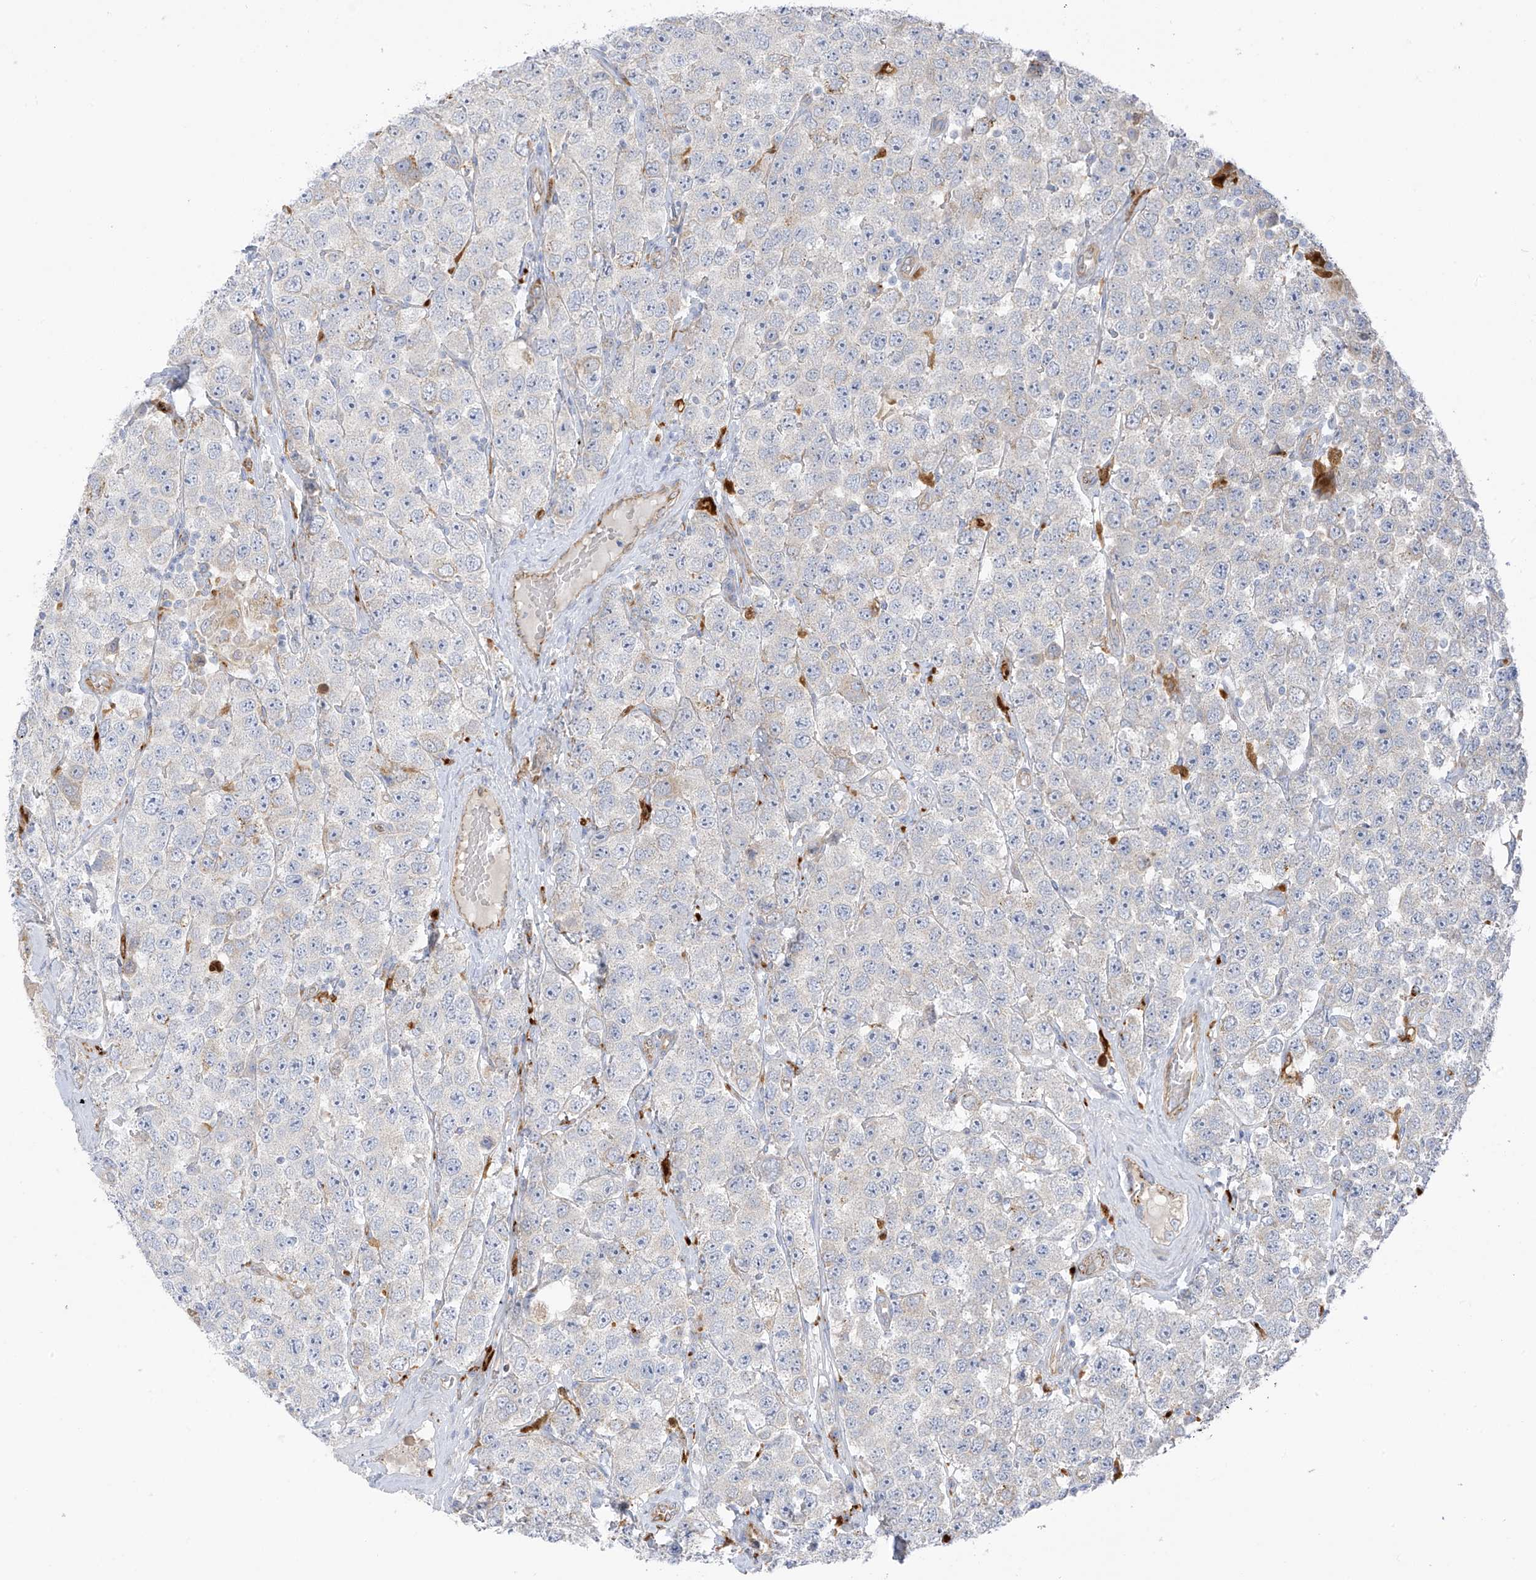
{"staining": {"intensity": "negative", "quantity": "none", "location": "none"}, "tissue": "testis cancer", "cell_type": "Tumor cells", "image_type": "cancer", "snomed": [{"axis": "morphology", "description": "Seminoma, NOS"}, {"axis": "topography", "description": "Testis"}], "caption": "The photomicrograph displays no significant positivity in tumor cells of seminoma (testis). Nuclei are stained in blue.", "gene": "TAL2", "patient": {"sex": "male", "age": 28}}